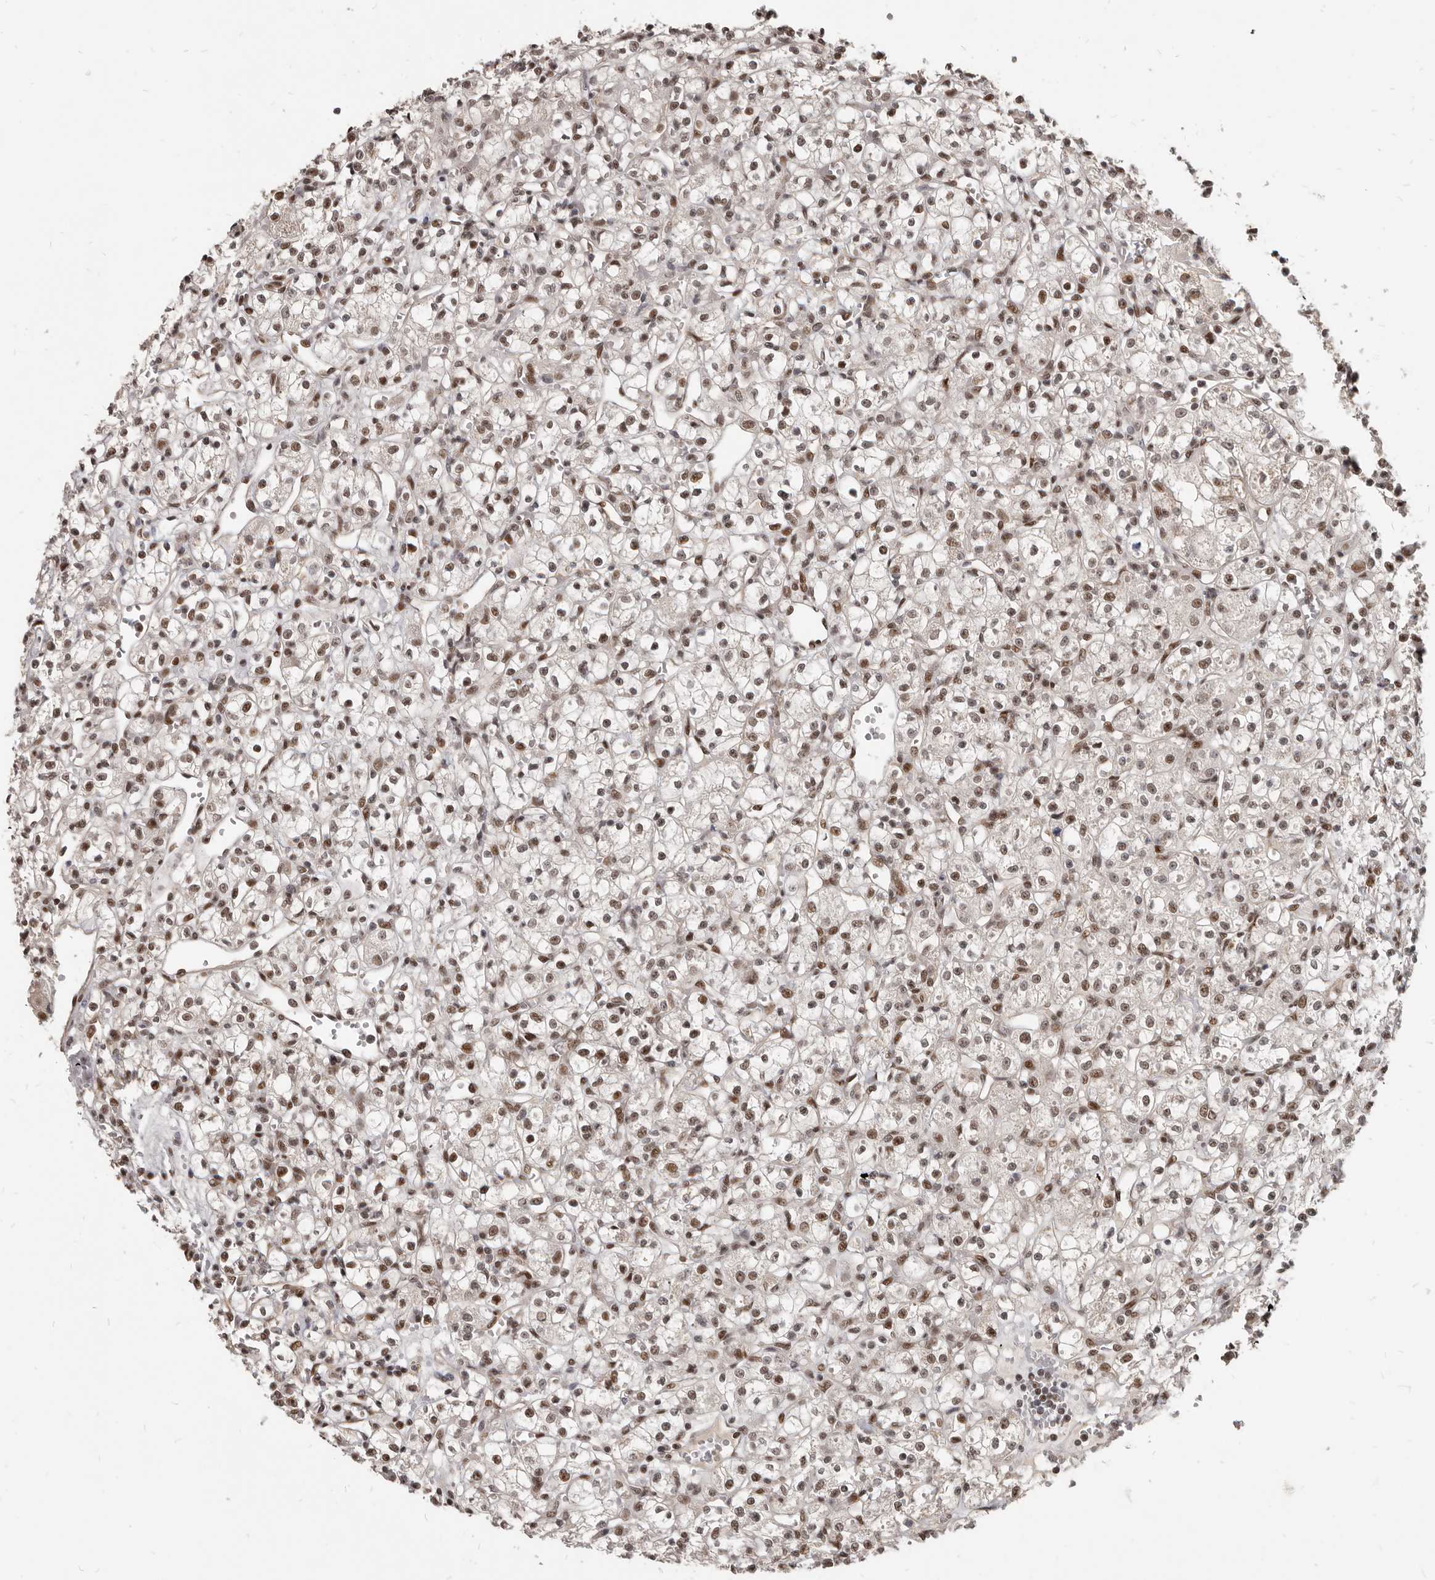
{"staining": {"intensity": "moderate", "quantity": ">75%", "location": "nuclear"}, "tissue": "renal cancer", "cell_type": "Tumor cells", "image_type": "cancer", "snomed": [{"axis": "morphology", "description": "Adenocarcinoma, NOS"}, {"axis": "topography", "description": "Kidney"}], "caption": "A brown stain shows moderate nuclear expression of a protein in adenocarcinoma (renal) tumor cells. (Stains: DAB (3,3'-diaminobenzidine) in brown, nuclei in blue, Microscopy: brightfield microscopy at high magnification).", "gene": "ATF5", "patient": {"sex": "female", "age": 59}}